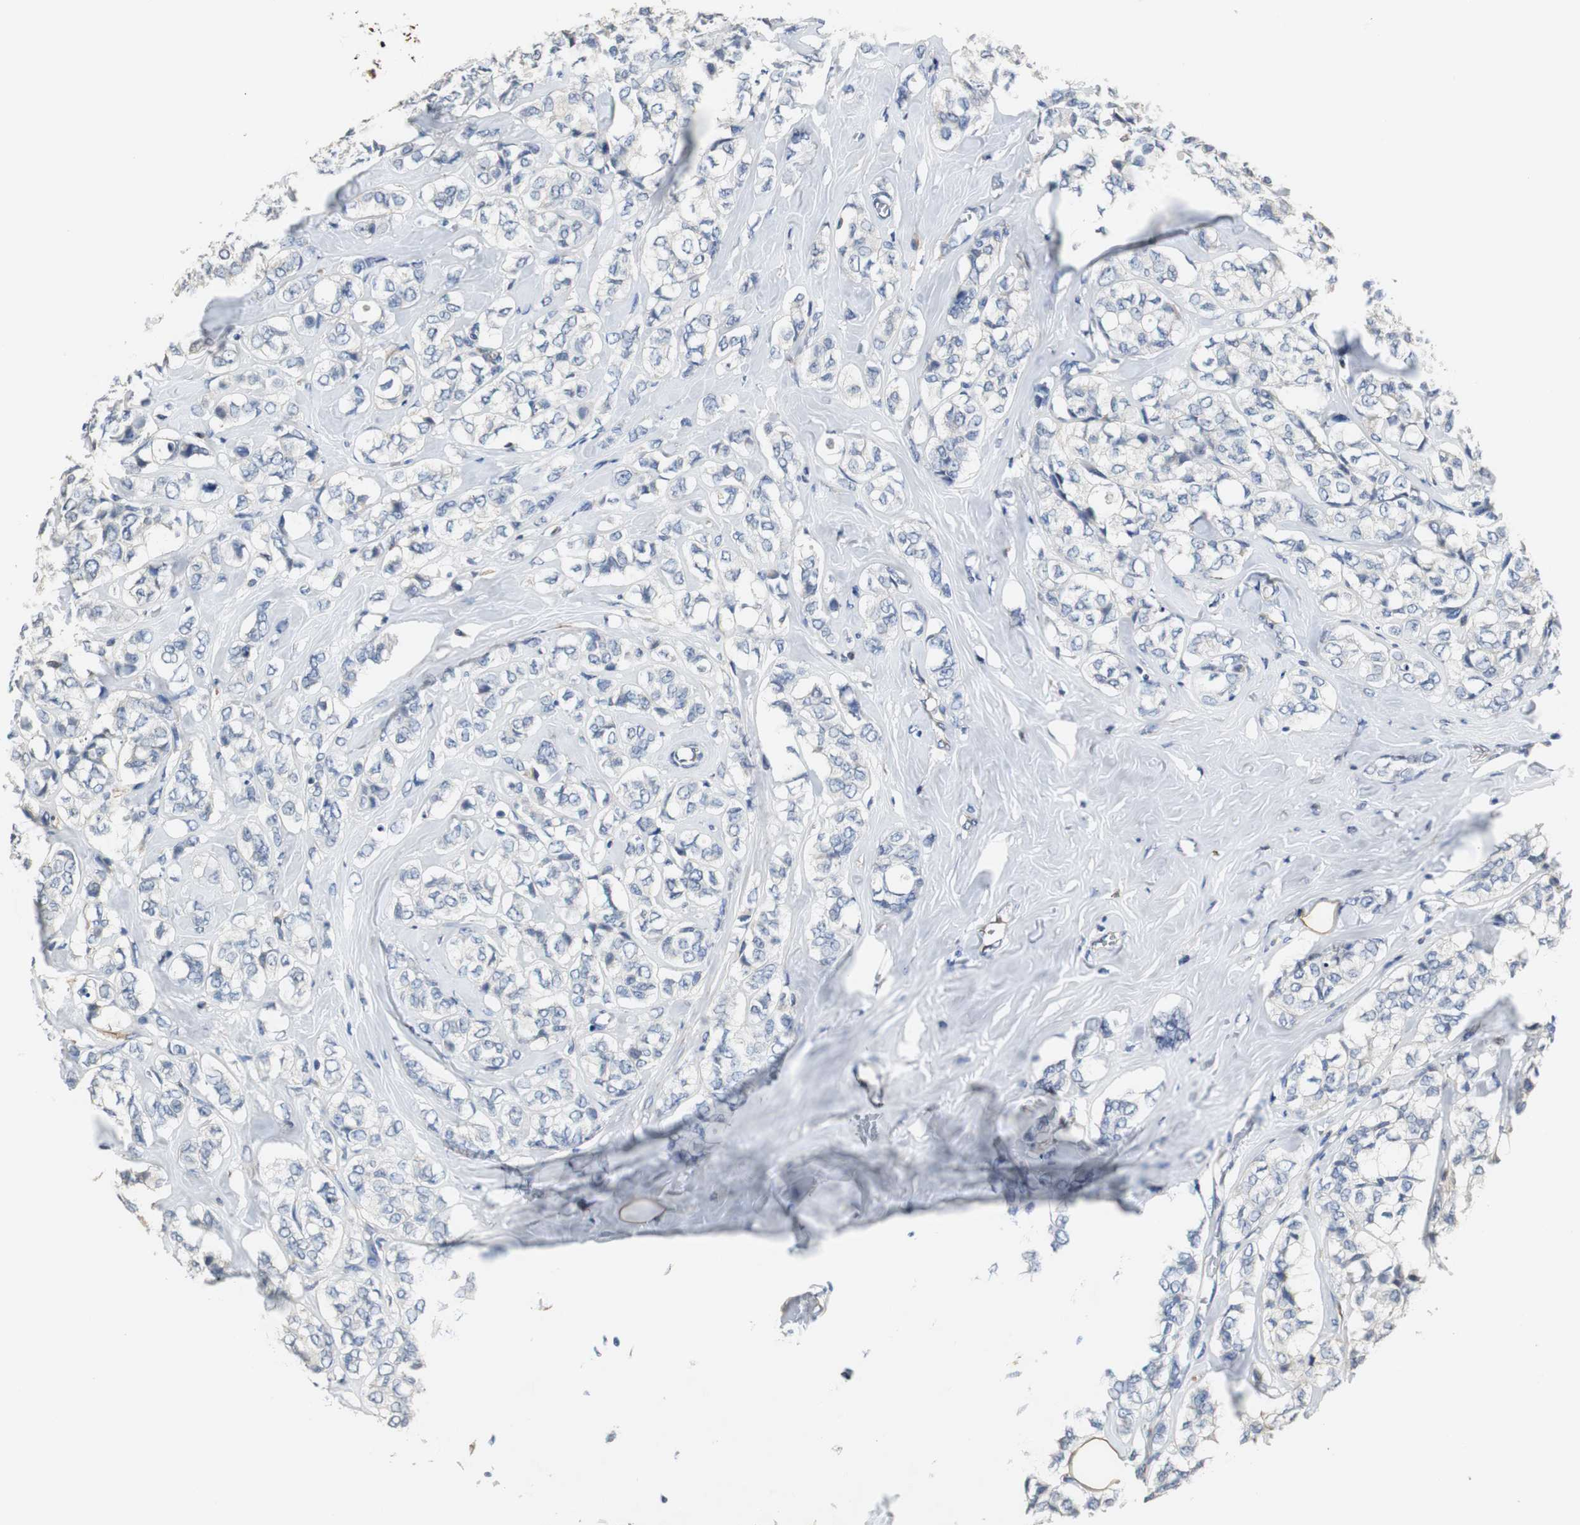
{"staining": {"intensity": "negative", "quantity": "none", "location": "none"}, "tissue": "breast cancer", "cell_type": "Tumor cells", "image_type": "cancer", "snomed": [{"axis": "morphology", "description": "Lobular carcinoma"}, {"axis": "topography", "description": "Breast"}], "caption": "DAB (3,3'-diaminobenzidine) immunohistochemical staining of breast lobular carcinoma shows no significant positivity in tumor cells.", "gene": "PCK1", "patient": {"sex": "female", "age": 60}}